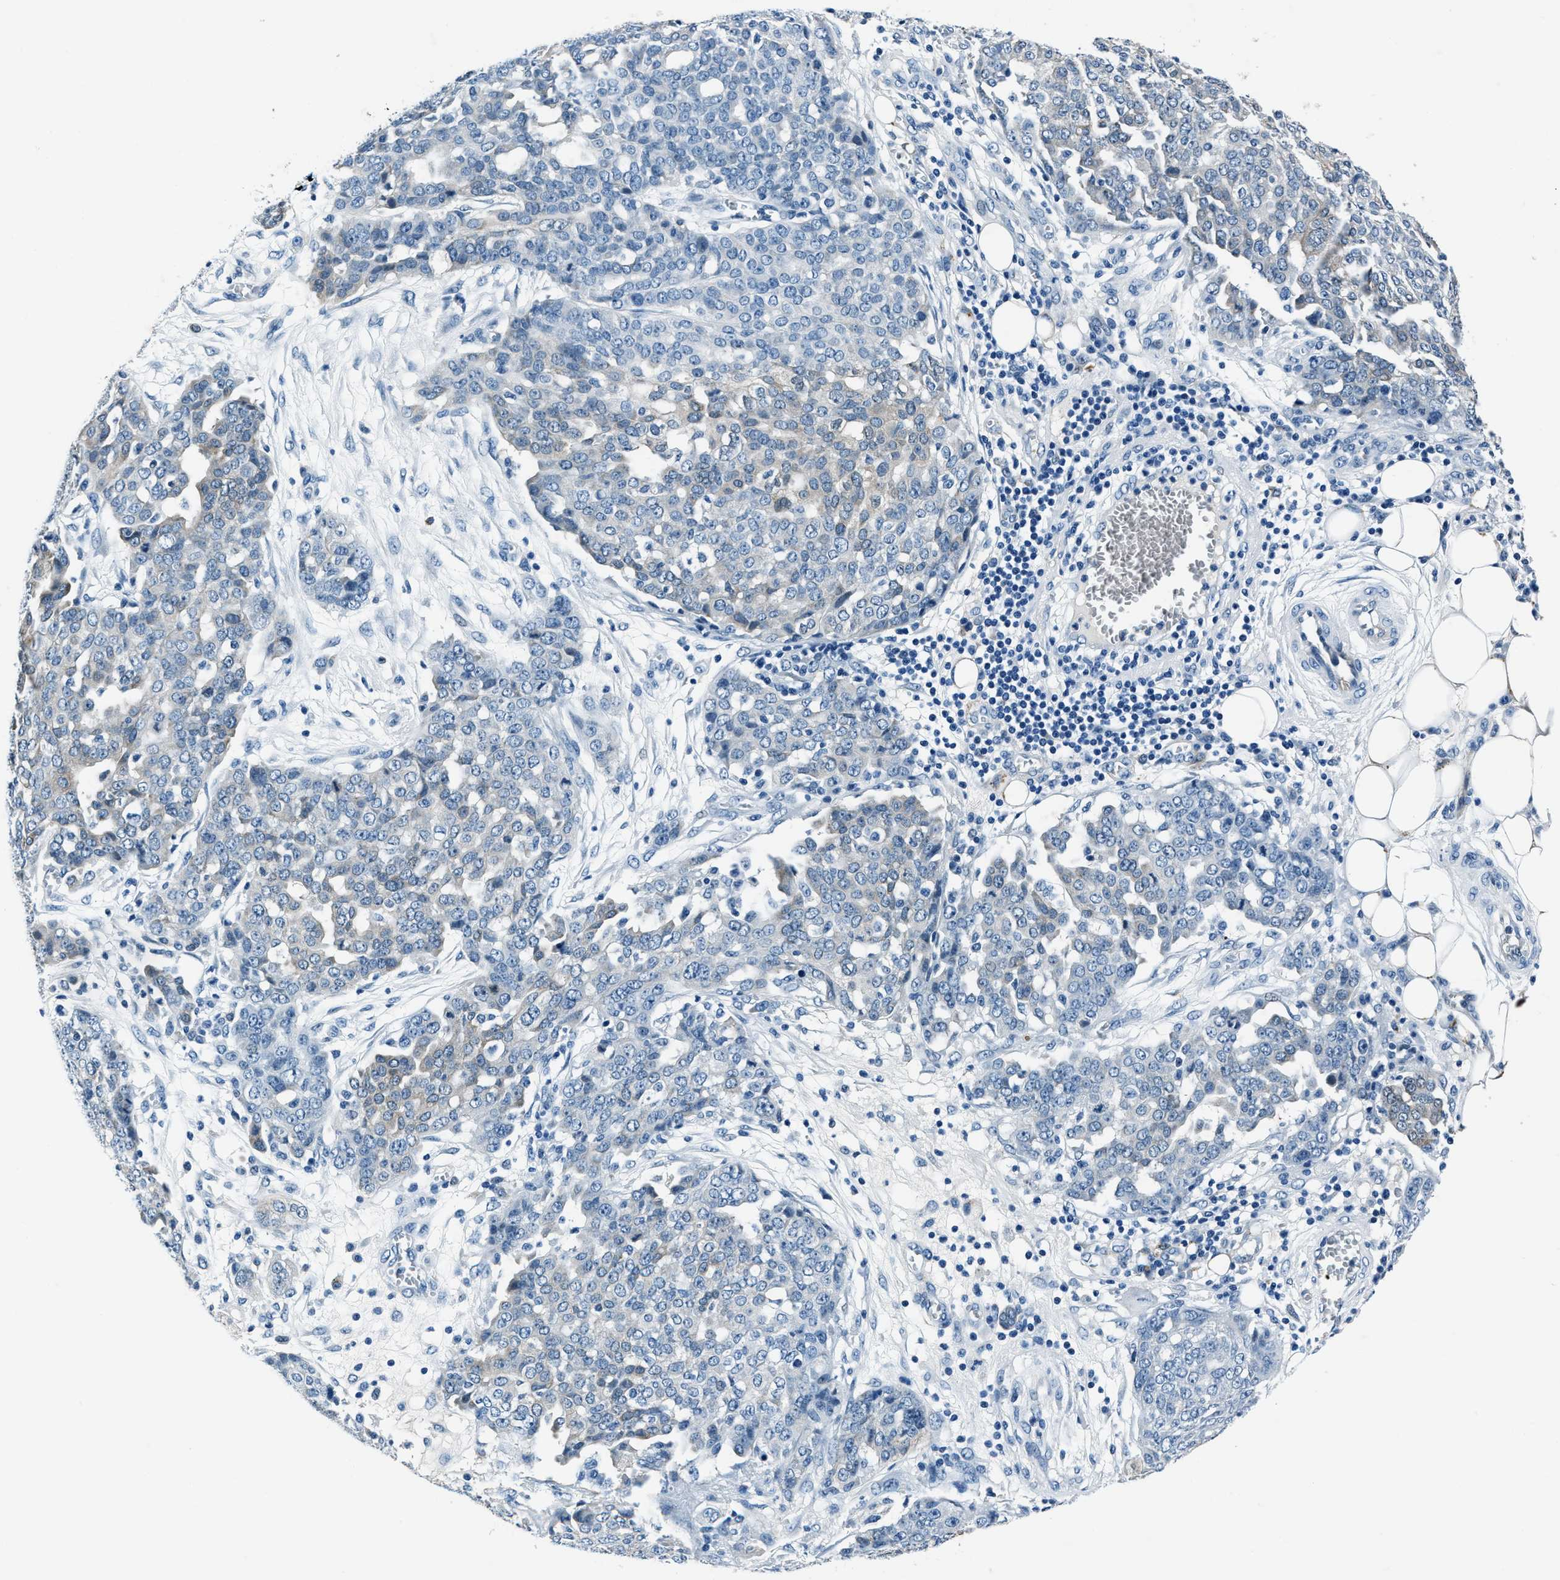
{"staining": {"intensity": "negative", "quantity": "none", "location": "none"}, "tissue": "ovarian cancer", "cell_type": "Tumor cells", "image_type": "cancer", "snomed": [{"axis": "morphology", "description": "Cystadenocarcinoma, serous, NOS"}, {"axis": "topography", "description": "Soft tissue"}, {"axis": "topography", "description": "Ovary"}], "caption": "Tumor cells show no significant expression in serous cystadenocarcinoma (ovarian).", "gene": "PTPDC1", "patient": {"sex": "female", "age": 57}}